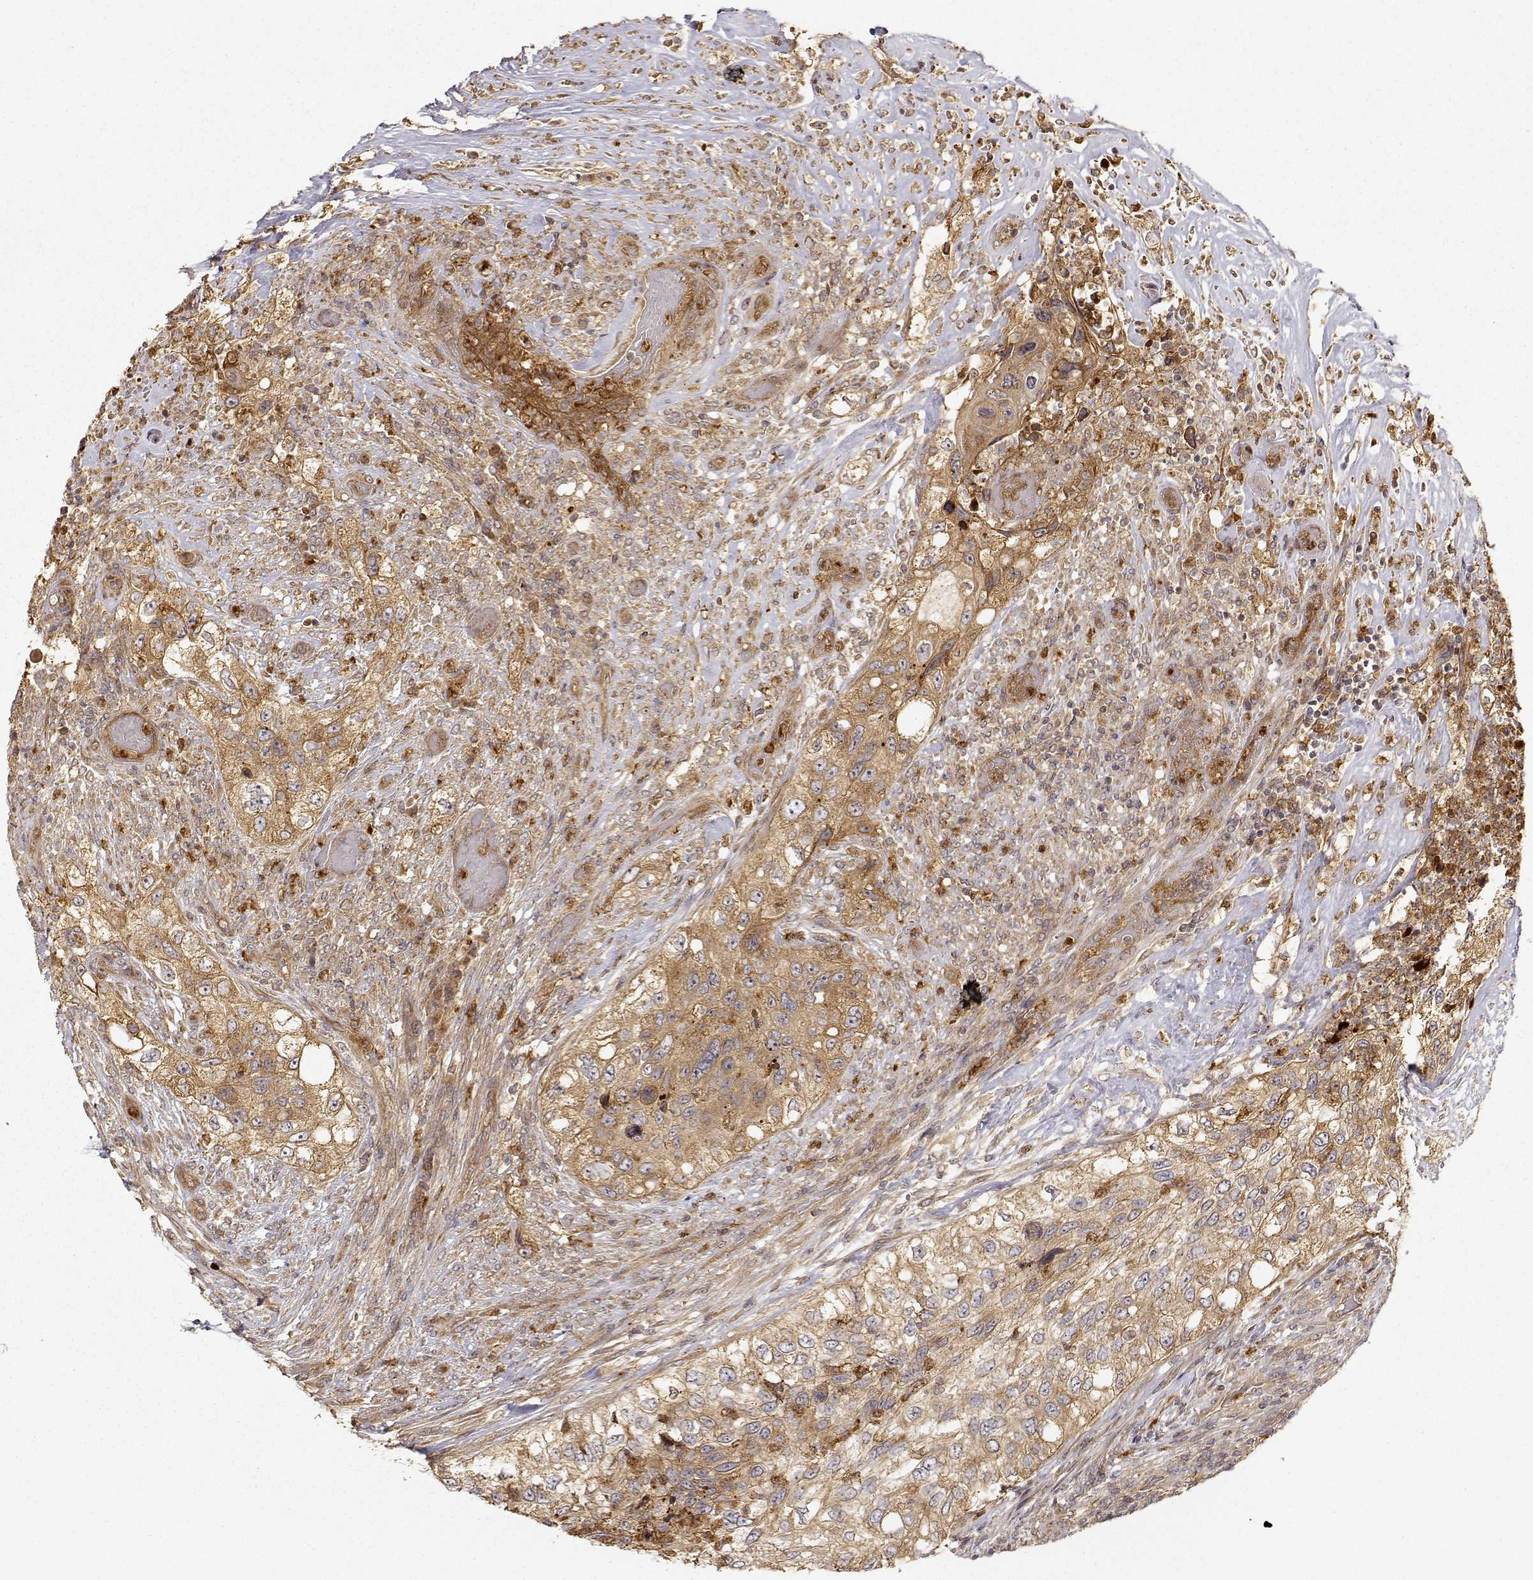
{"staining": {"intensity": "weak", "quantity": ">75%", "location": "cytoplasmic/membranous"}, "tissue": "urothelial cancer", "cell_type": "Tumor cells", "image_type": "cancer", "snomed": [{"axis": "morphology", "description": "Urothelial carcinoma, High grade"}, {"axis": "topography", "description": "Urinary bladder"}], "caption": "The photomicrograph demonstrates staining of high-grade urothelial carcinoma, revealing weak cytoplasmic/membranous protein positivity (brown color) within tumor cells.", "gene": "CDK5RAP2", "patient": {"sex": "female", "age": 60}}